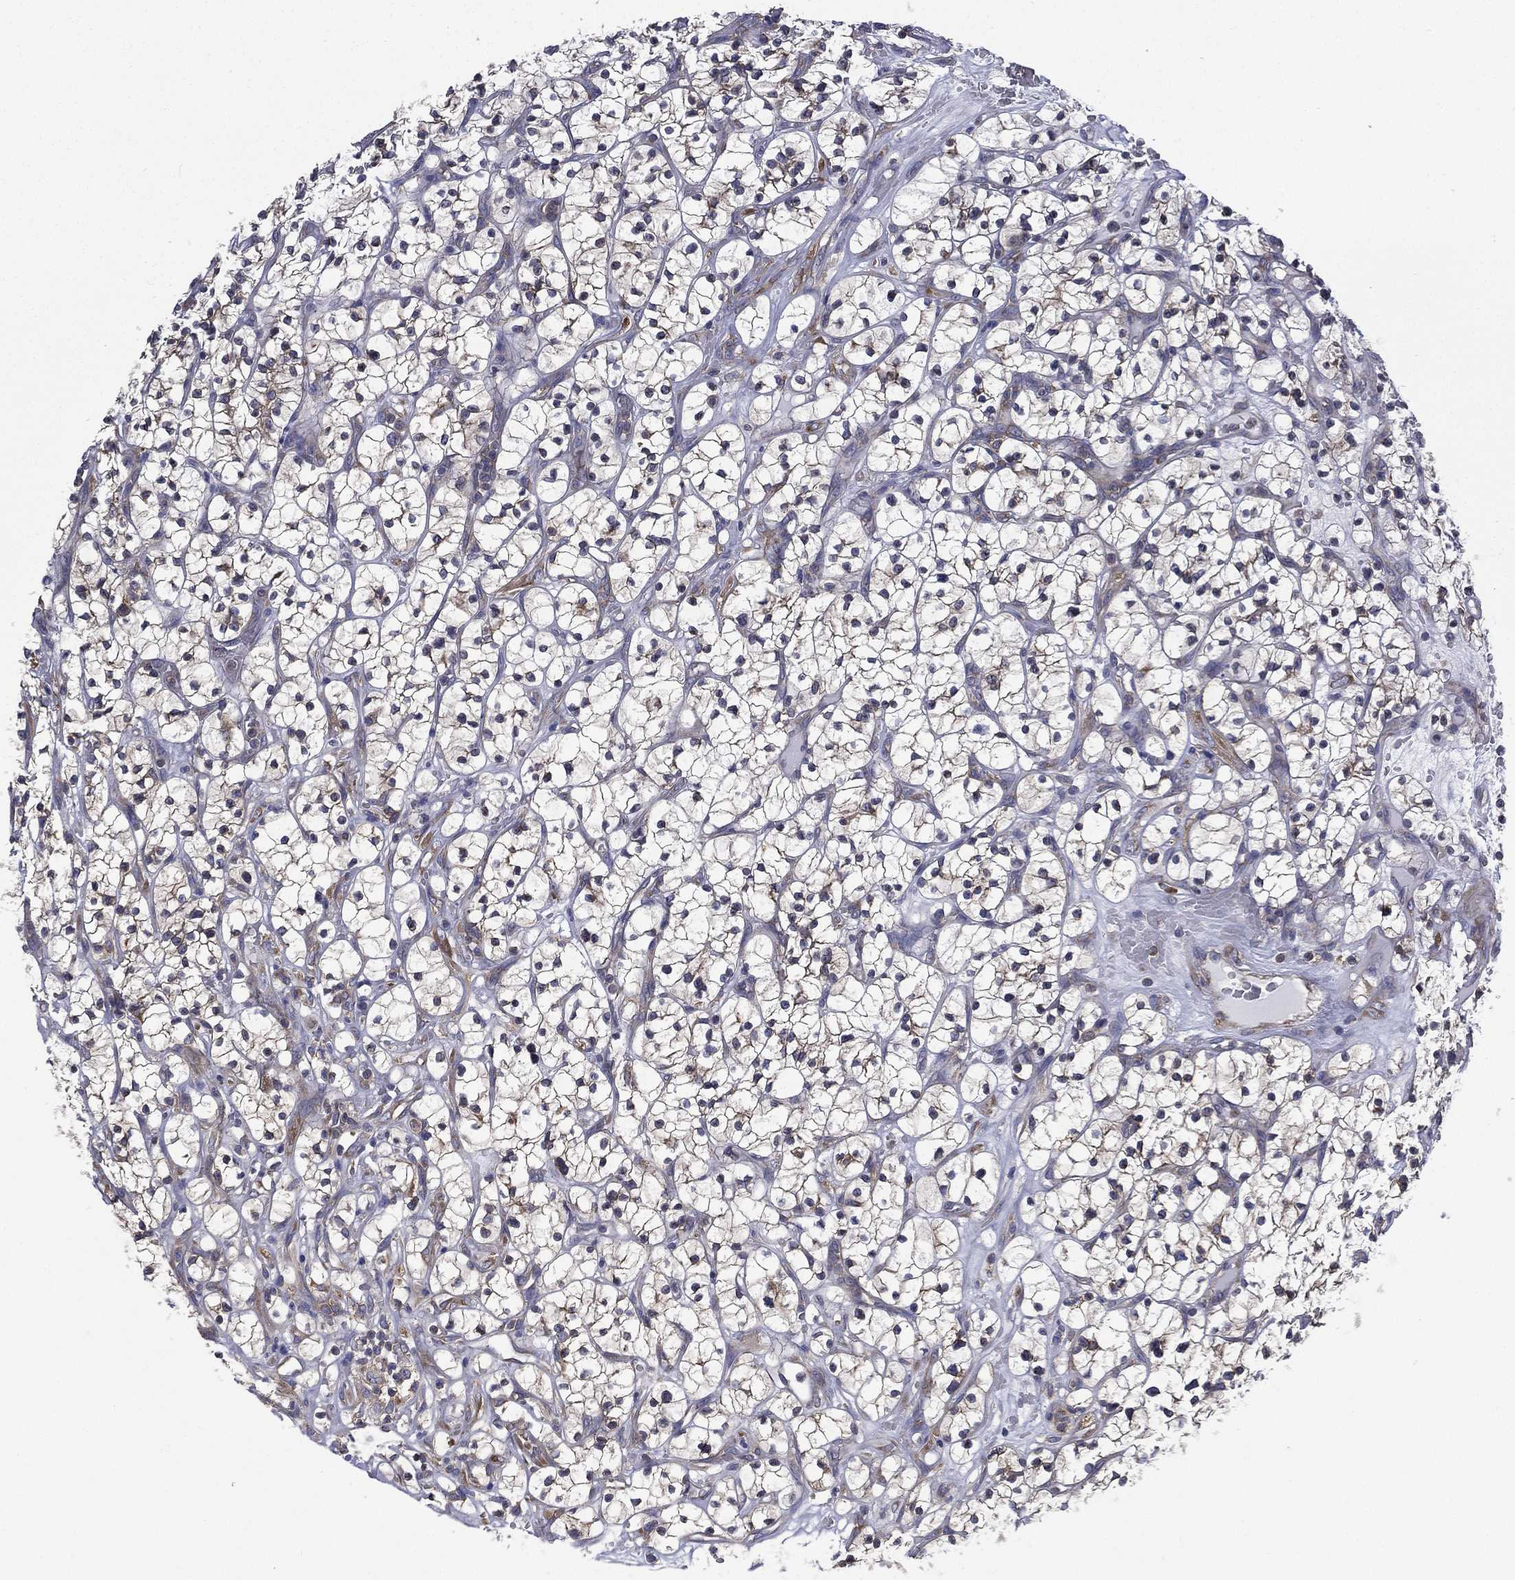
{"staining": {"intensity": "moderate", "quantity": "<25%", "location": "cytoplasmic/membranous"}, "tissue": "renal cancer", "cell_type": "Tumor cells", "image_type": "cancer", "snomed": [{"axis": "morphology", "description": "Adenocarcinoma, NOS"}, {"axis": "topography", "description": "Kidney"}], "caption": "A brown stain labels moderate cytoplasmic/membranous positivity of a protein in adenocarcinoma (renal) tumor cells.", "gene": "FARSA", "patient": {"sex": "female", "age": 64}}